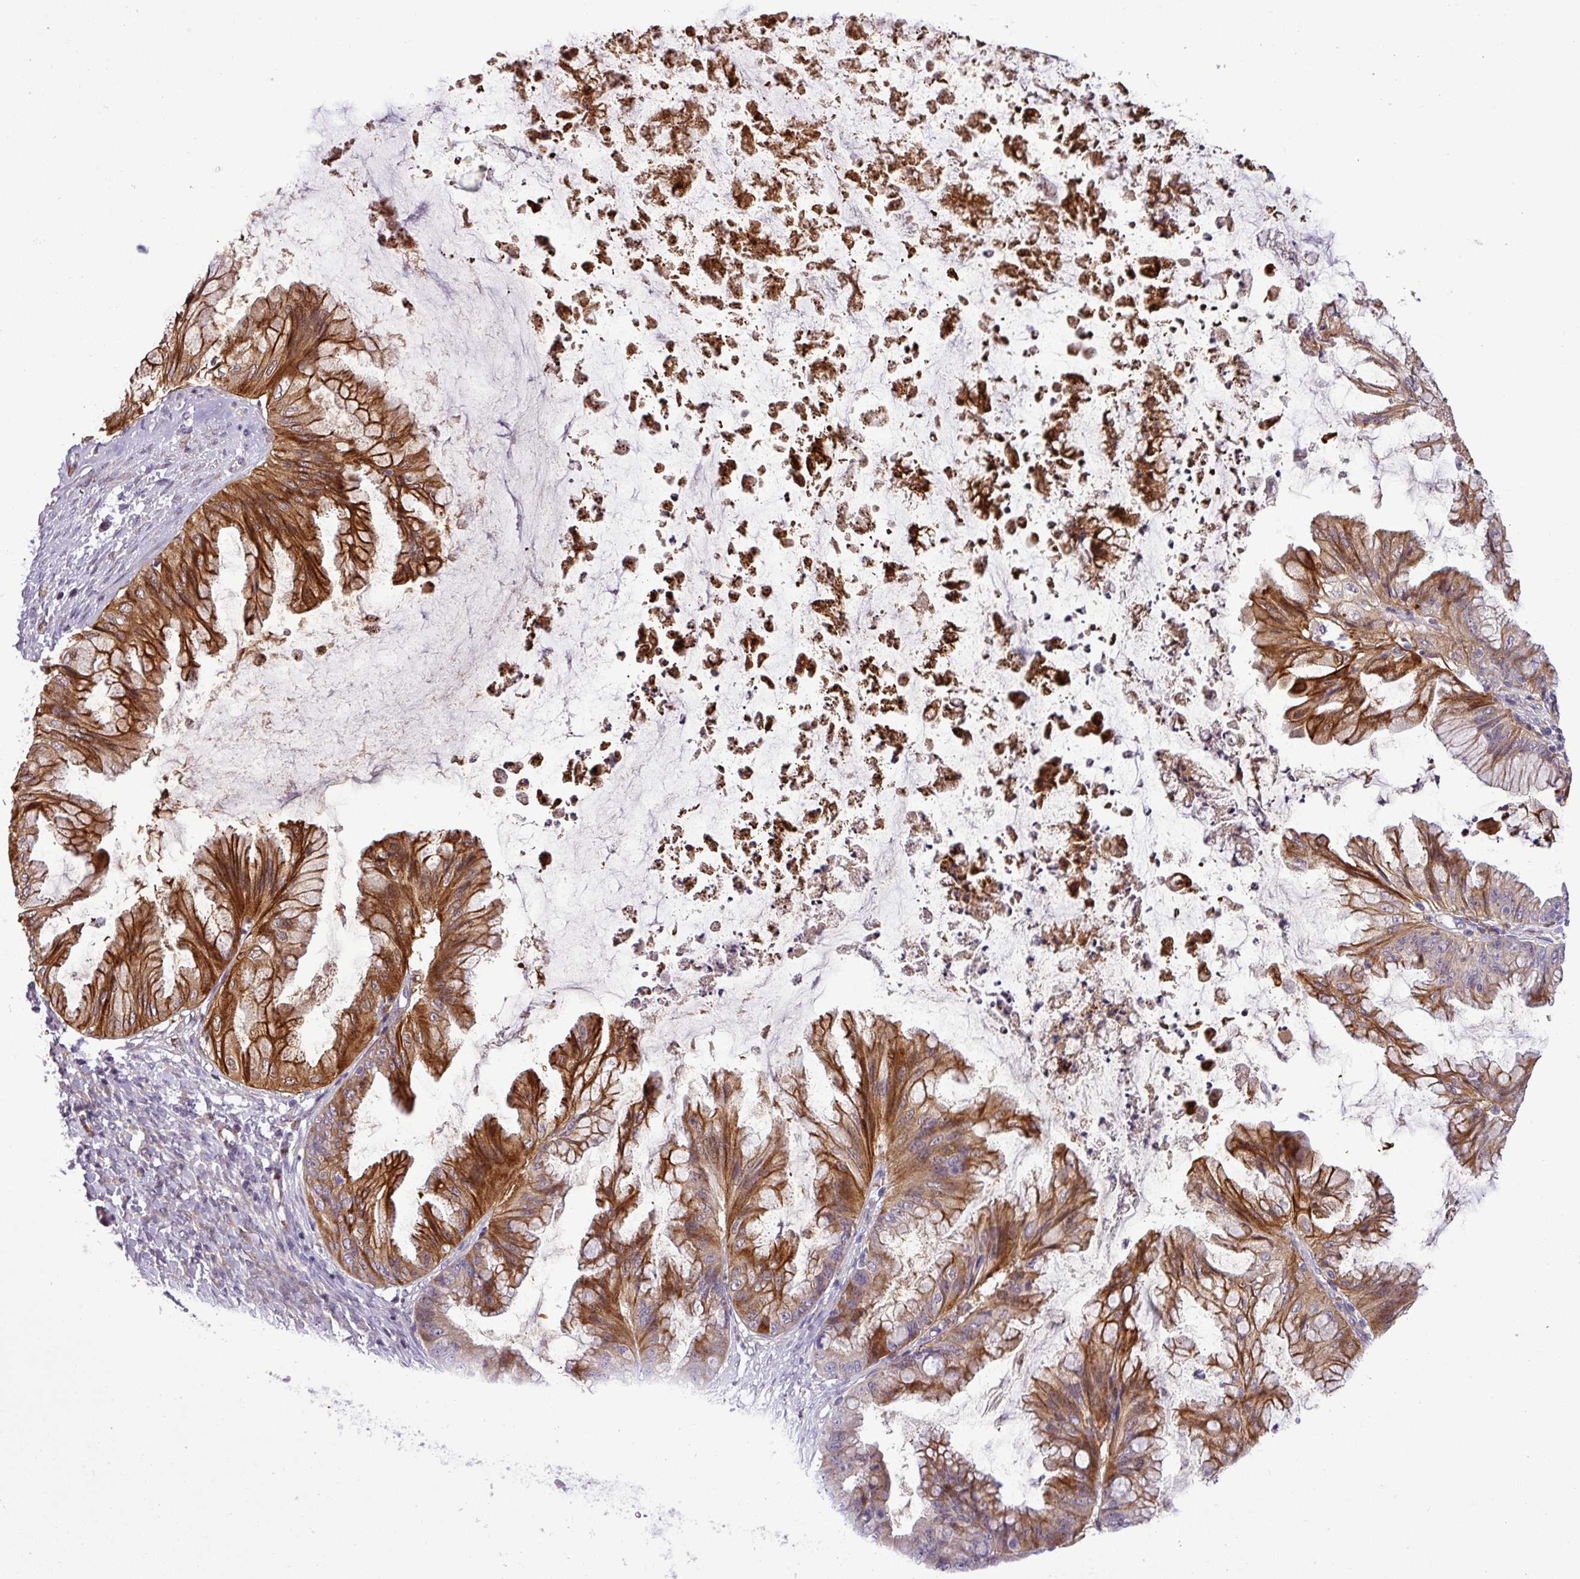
{"staining": {"intensity": "strong", "quantity": ">75%", "location": "cytoplasmic/membranous,nuclear"}, "tissue": "ovarian cancer", "cell_type": "Tumor cells", "image_type": "cancer", "snomed": [{"axis": "morphology", "description": "Cystadenocarcinoma, mucinous, NOS"}, {"axis": "topography", "description": "Ovary"}], "caption": "Approximately >75% of tumor cells in ovarian mucinous cystadenocarcinoma reveal strong cytoplasmic/membranous and nuclear protein positivity as visualized by brown immunohistochemical staining.", "gene": "NBEAL2", "patient": {"sex": "female", "age": 35}}